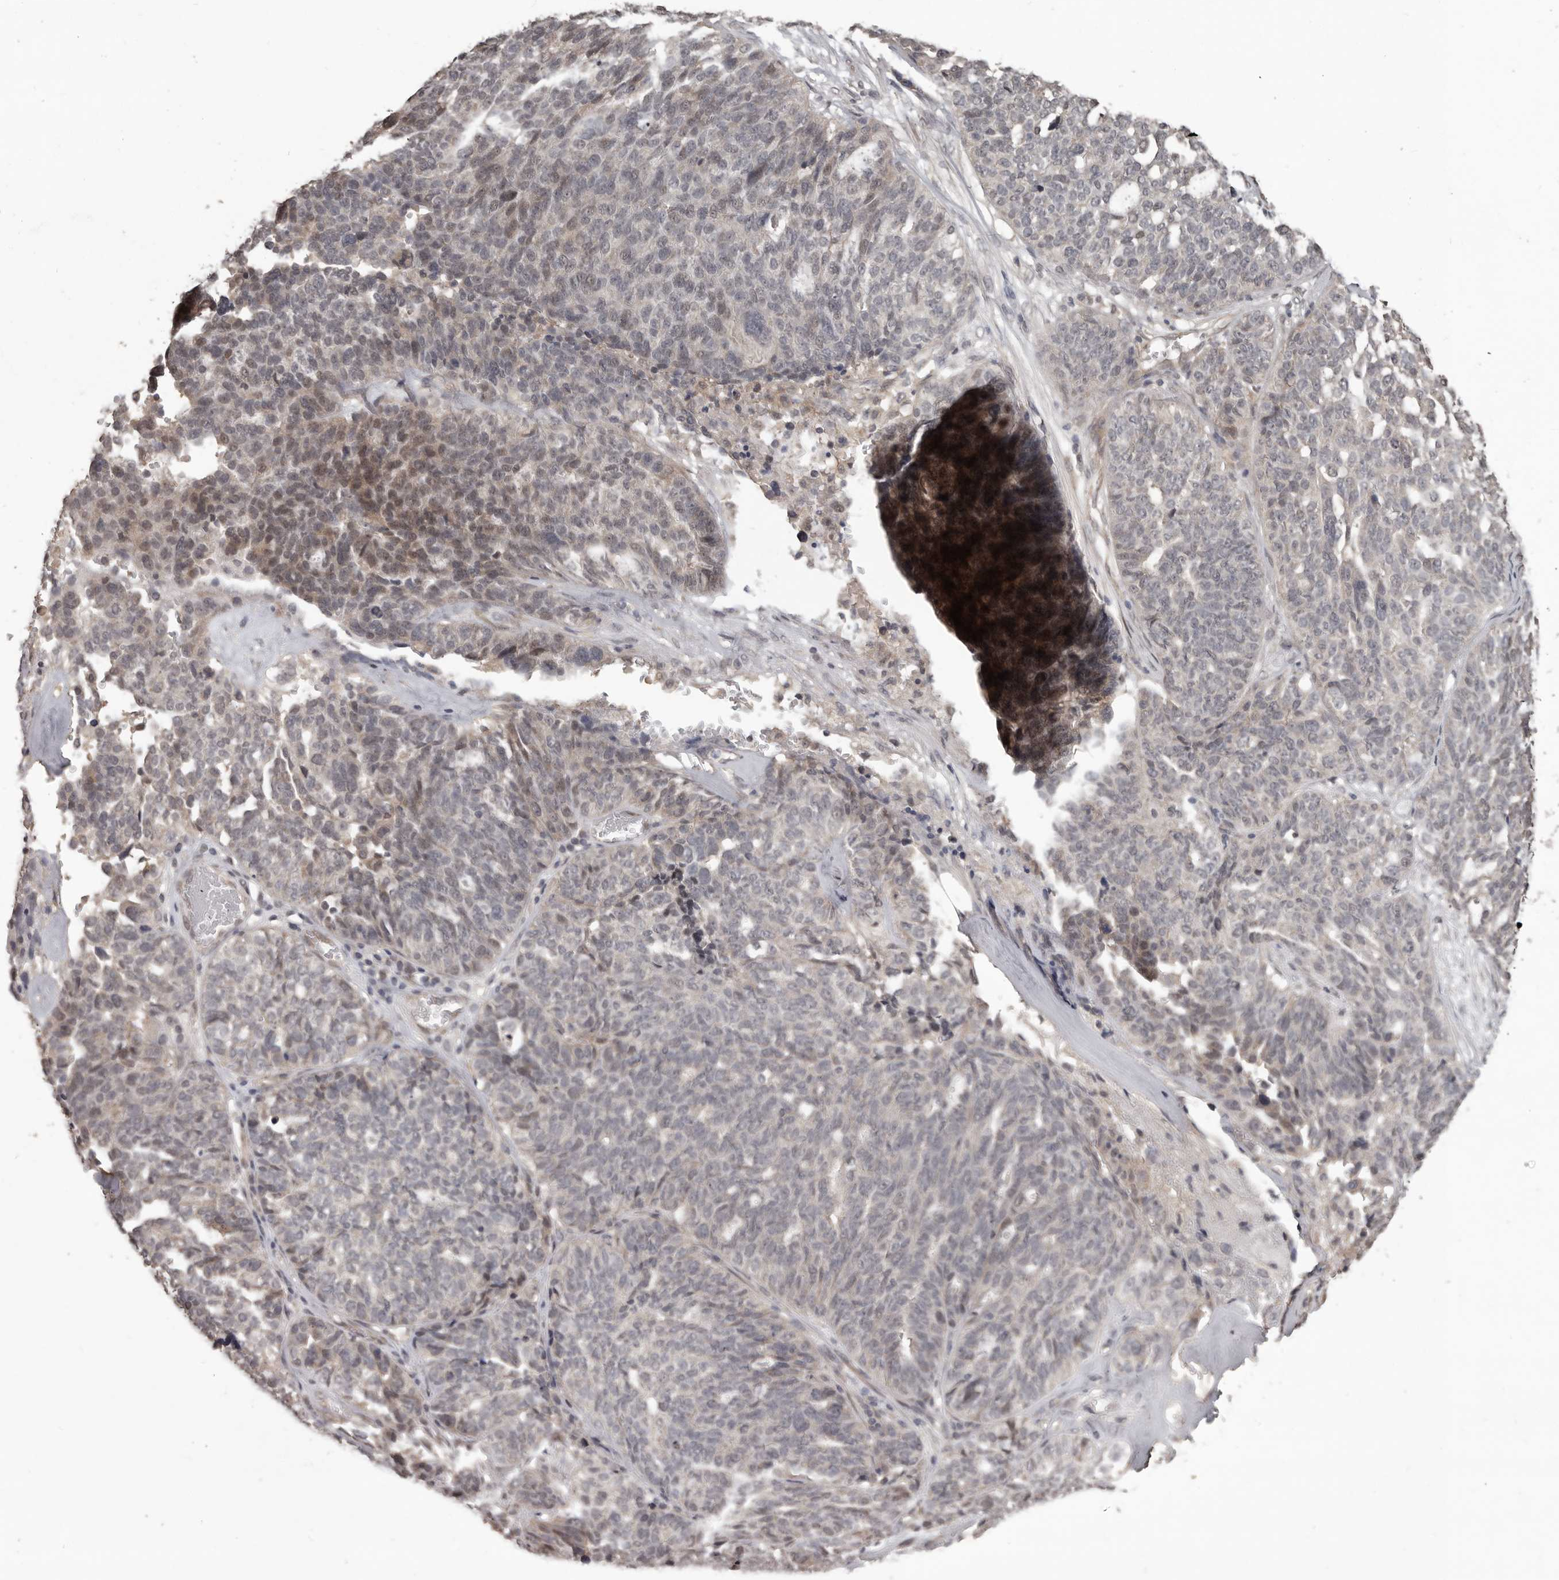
{"staining": {"intensity": "weak", "quantity": "25%-75%", "location": "nuclear"}, "tissue": "ovarian cancer", "cell_type": "Tumor cells", "image_type": "cancer", "snomed": [{"axis": "morphology", "description": "Cystadenocarcinoma, serous, NOS"}, {"axis": "topography", "description": "Ovary"}], "caption": "Tumor cells demonstrate weak nuclear positivity in approximately 25%-75% of cells in ovarian cancer.", "gene": "ZFP14", "patient": {"sex": "female", "age": 59}}